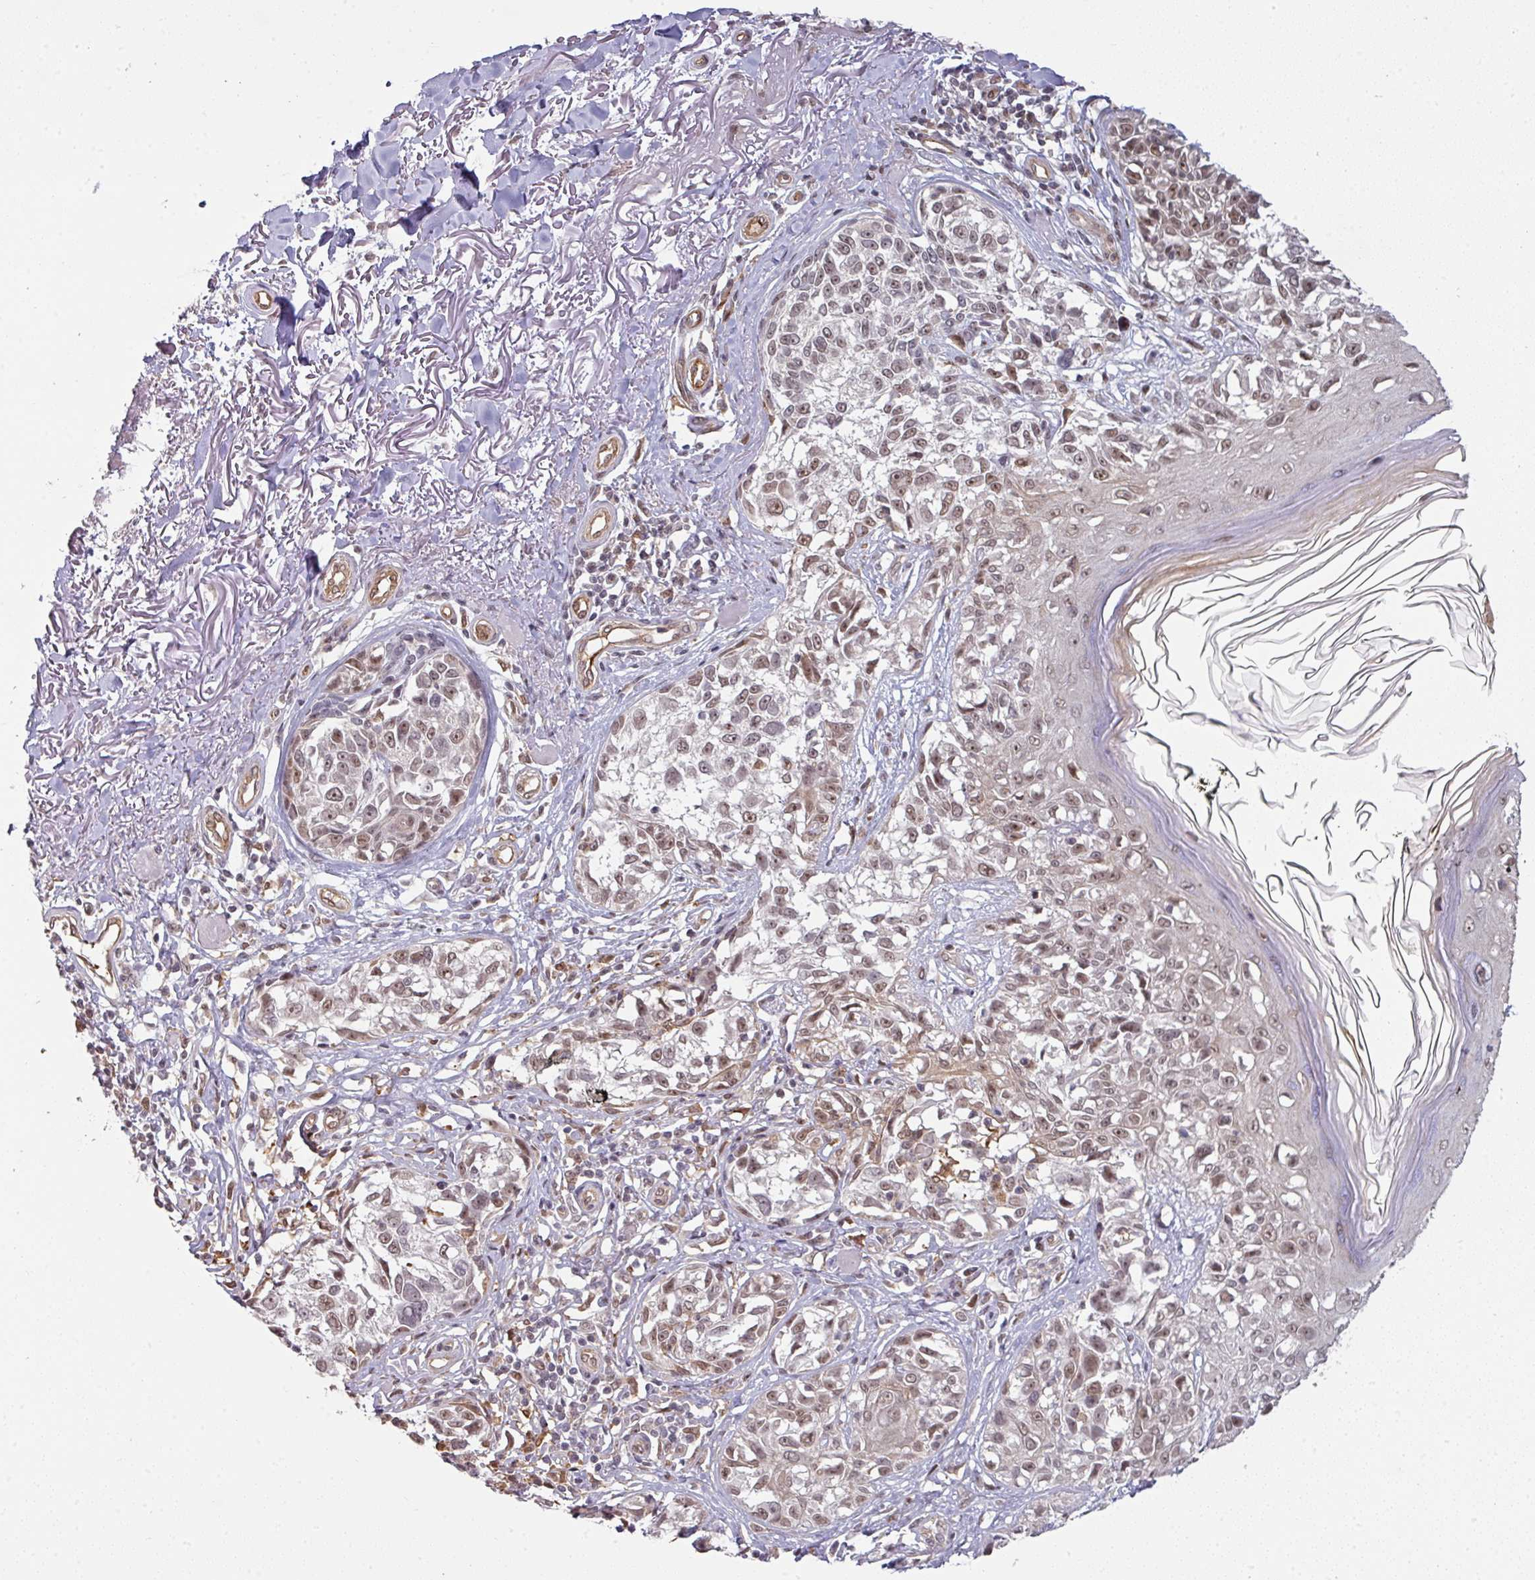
{"staining": {"intensity": "moderate", "quantity": ">75%", "location": "nuclear"}, "tissue": "melanoma", "cell_type": "Tumor cells", "image_type": "cancer", "snomed": [{"axis": "morphology", "description": "Malignant melanoma, NOS"}, {"axis": "topography", "description": "Skin"}], "caption": "Immunohistochemistry photomicrograph of neoplastic tissue: malignant melanoma stained using immunohistochemistry (IHC) displays medium levels of moderate protein expression localized specifically in the nuclear of tumor cells, appearing as a nuclear brown color.", "gene": "GTF2H3", "patient": {"sex": "male", "age": 73}}